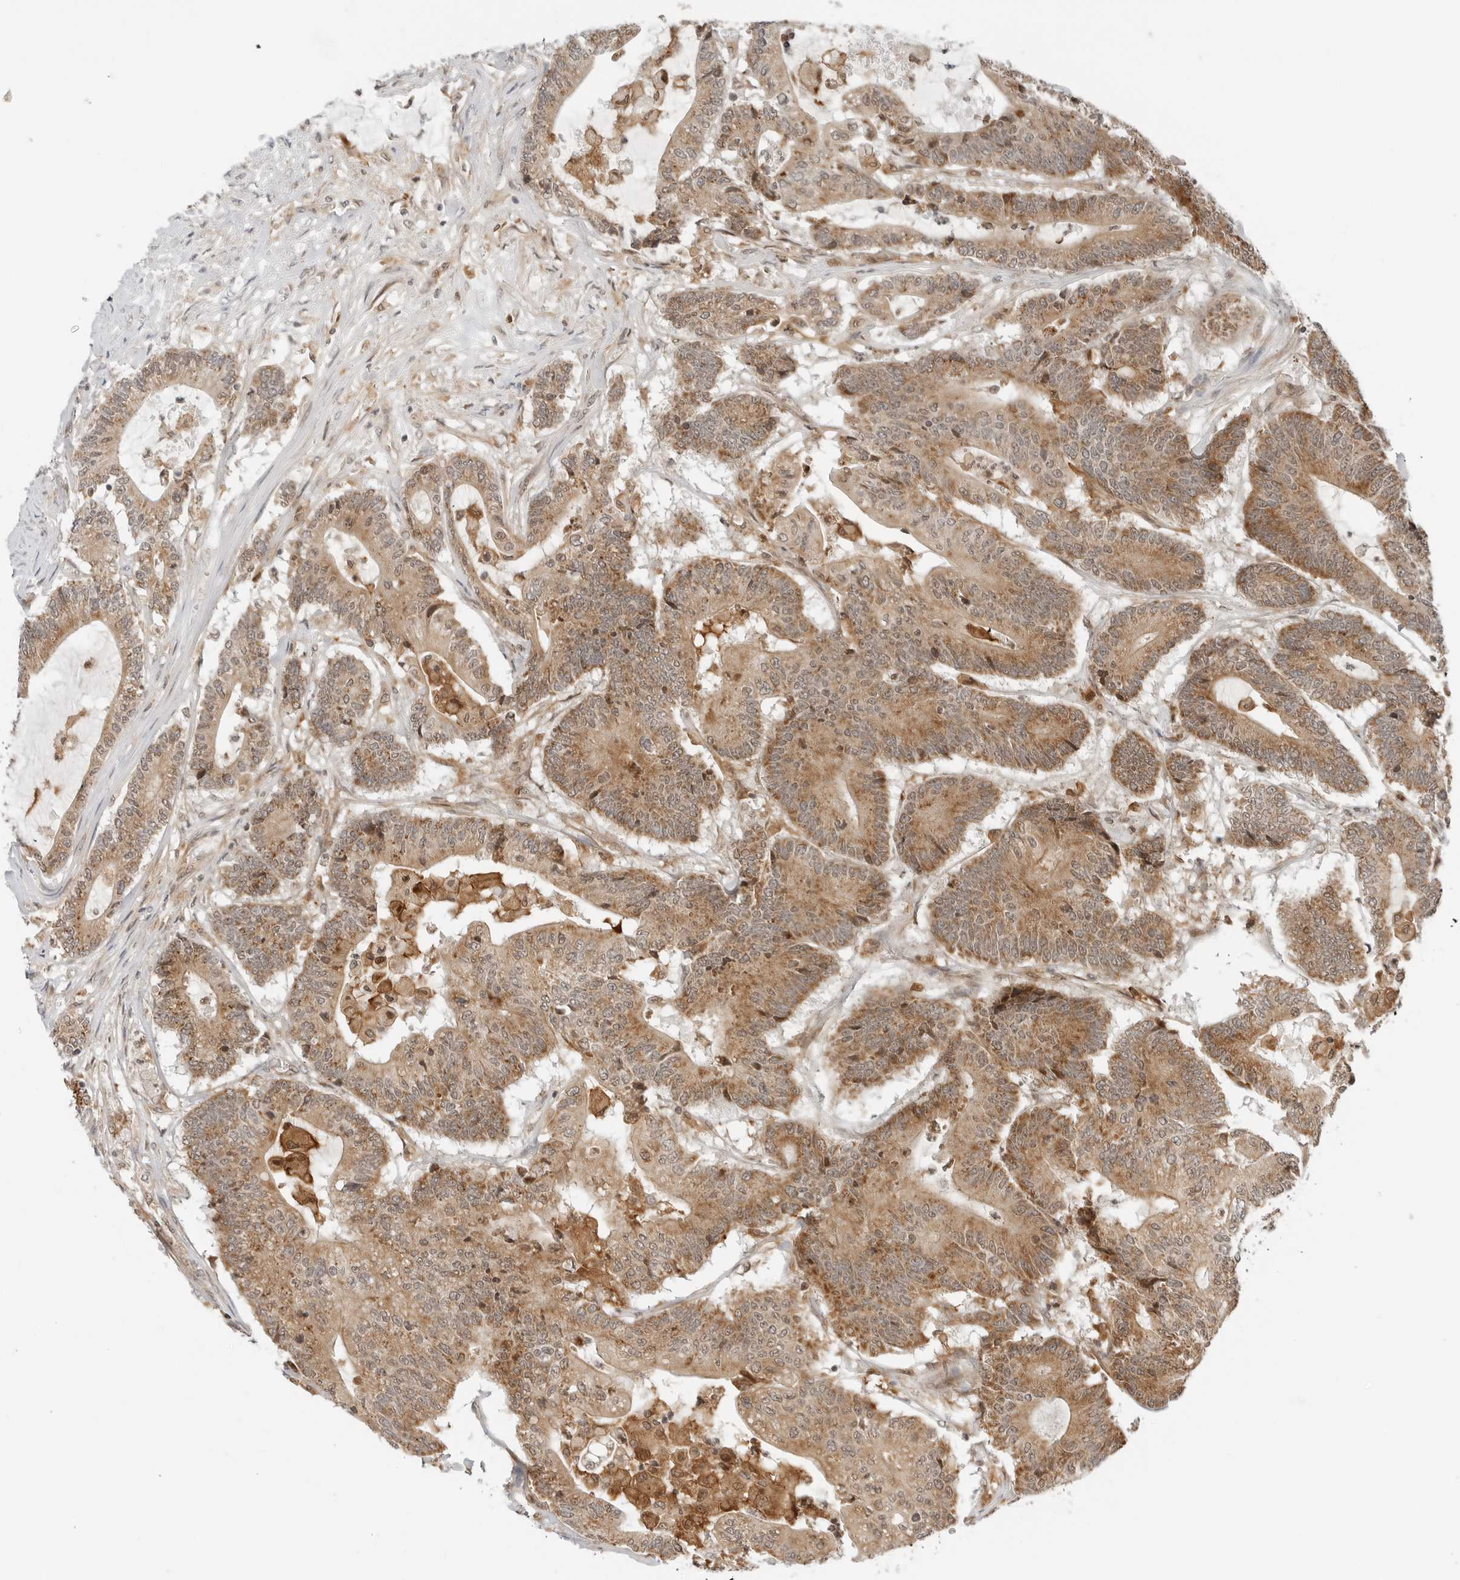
{"staining": {"intensity": "moderate", "quantity": ">75%", "location": "cytoplasmic/membranous"}, "tissue": "colorectal cancer", "cell_type": "Tumor cells", "image_type": "cancer", "snomed": [{"axis": "morphology", "description": "Adenocarcinoma, NOS"}, {"axis": "topography", "description": "Colon"}], "caption": "Protein analysis of colorectal cancer (adenocarcinoma) tissue reveals moderate cytoplasmic/membranous positivity in approximately >75% of tumor cells.", "gene": "RC3H1", "patient": {"sex": "female", "age": 84}}